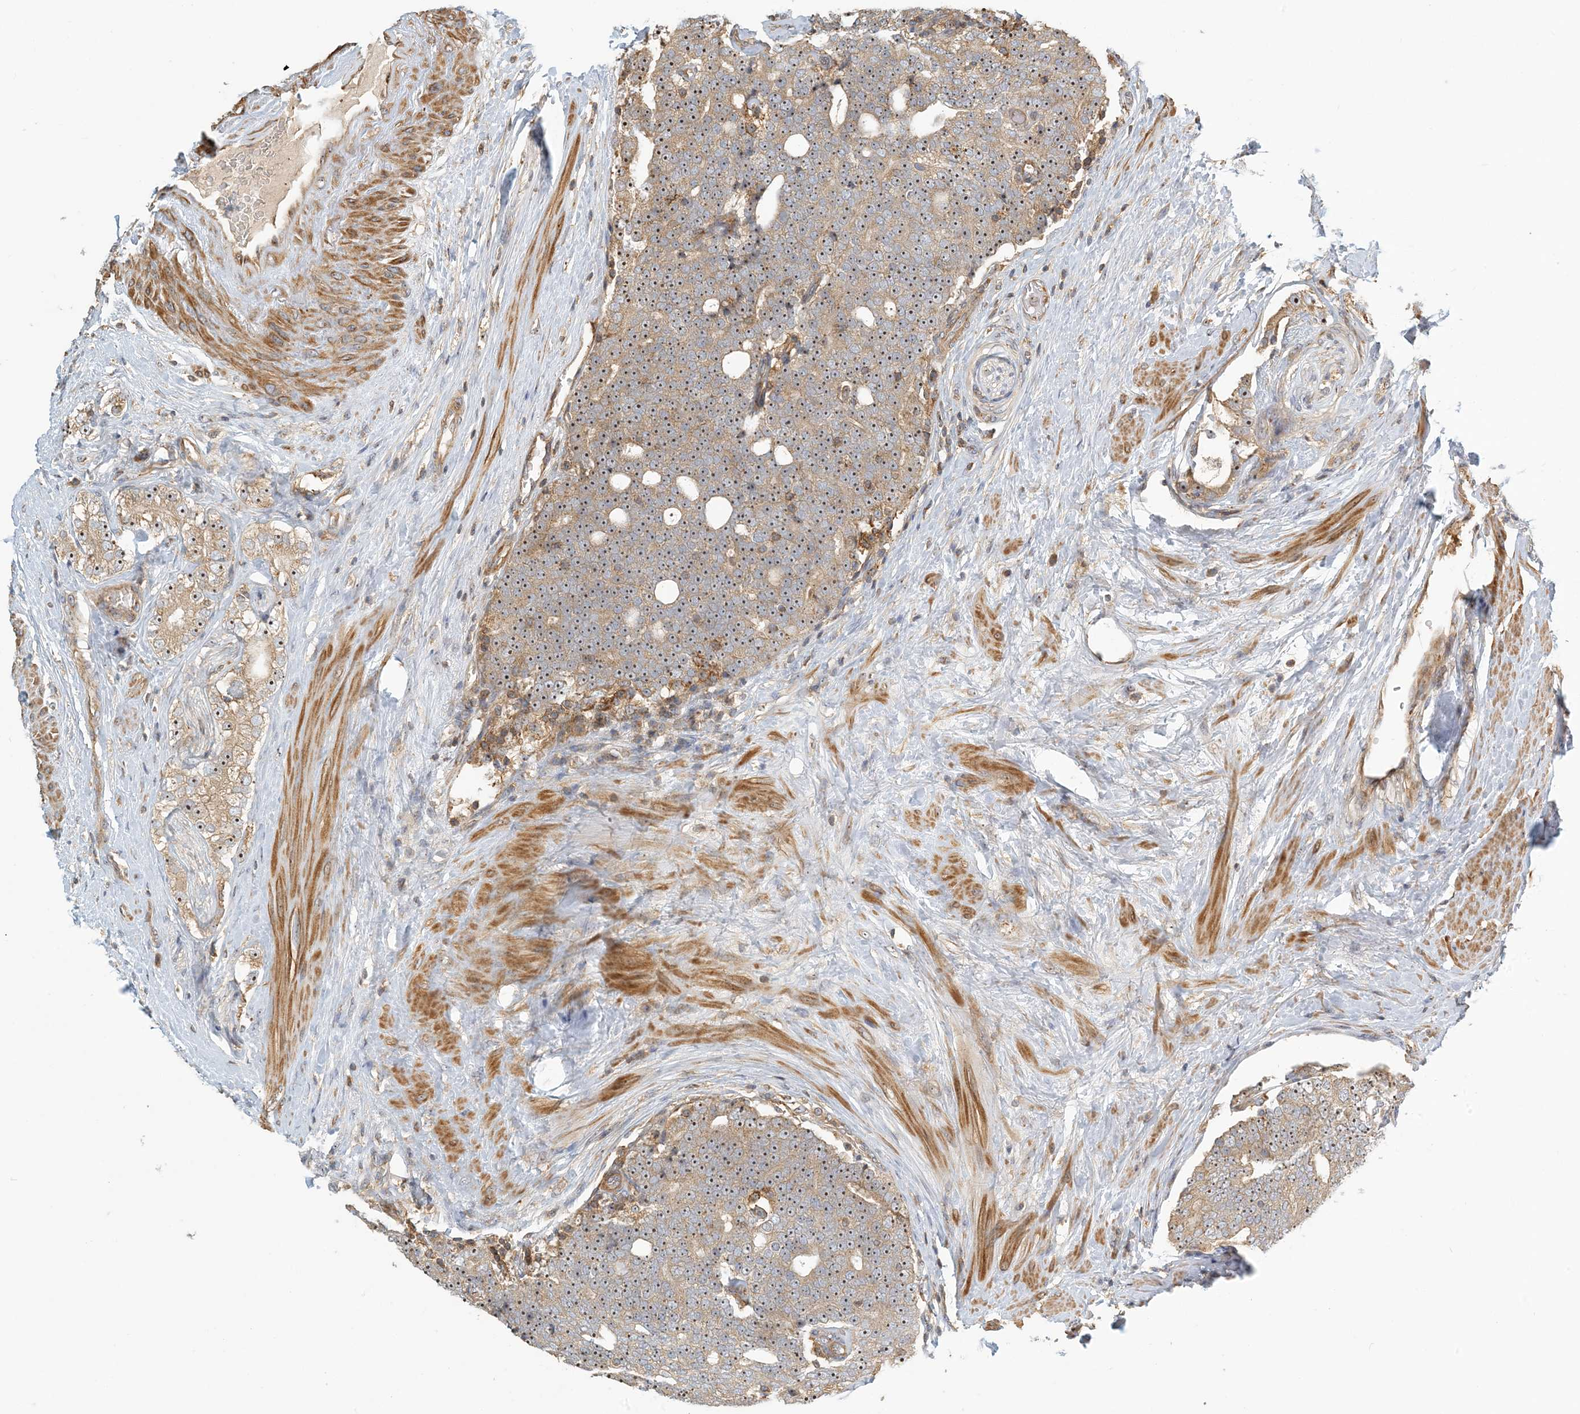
{"staining": {"intensity": "moderate", "quantity": ">75%", "location": "cytoplasmic/membranous,nuclear"}, "tissue": "prostate cancer", "cell_type": "Tumor cells", "image_type": "cancer", "snomed": [{"axis": "morphology", "description": "Adenocarcinoma, High grade"}, {"axis": "topography", "description": "Prostate"}], "caption": "Moderate cytoplasmic/membranous and nuclear expression is appreciated in approximately >75% of tumor cells in adenocarcinoma (high-grade) (prostate). (Brightfield microscopy of DAB IHC at high magnification).", "gene": "COLEC11", "patient": {"sex": "male", "age": 56}}